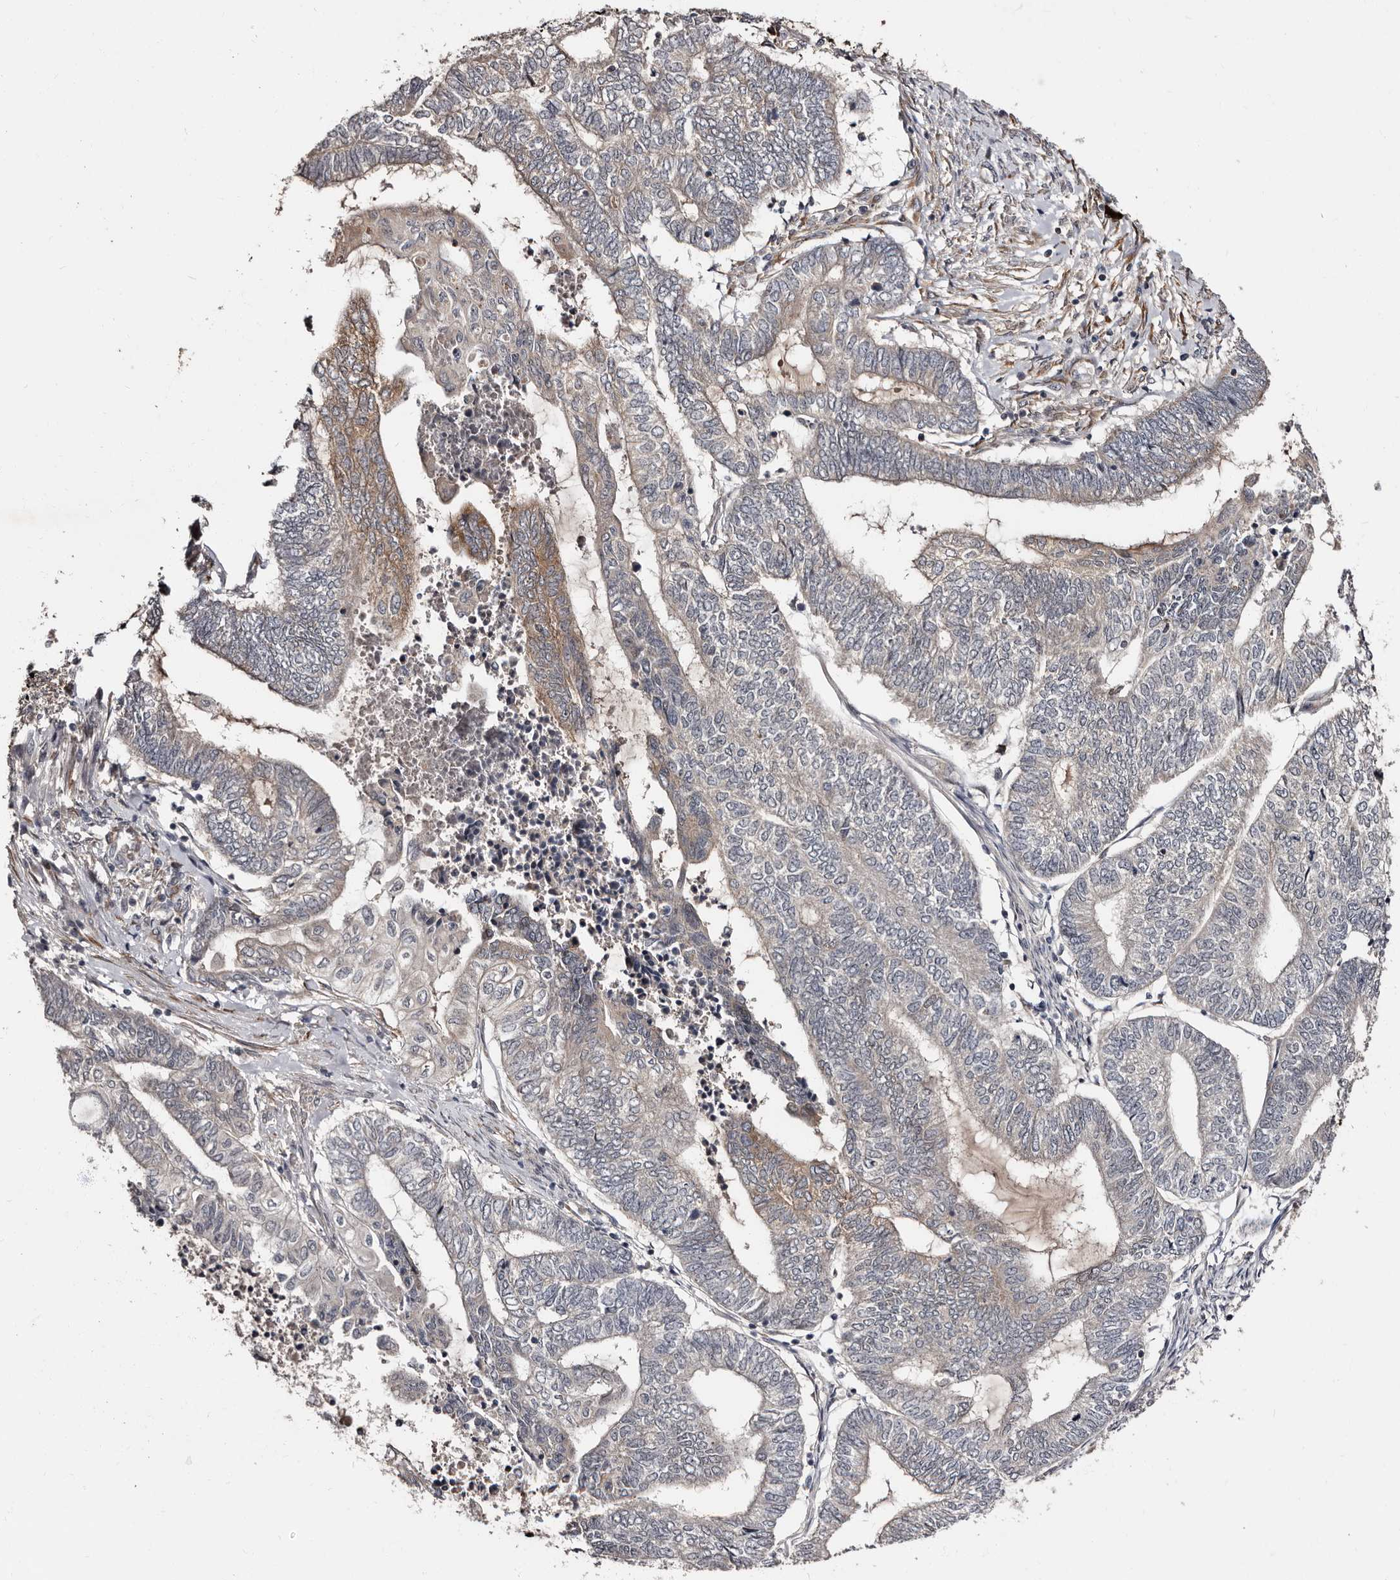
{"staining": {"intensity": "weak", "quantity": "<25%", "location": "cytoplasmic/membranous"}, "tissue": "endometrial cancer", "cell_type": "Tumor cells", "image_type": "cancer", "snomed": [{"axis": "morphology", "description": "Adenocarcinoma, NOS"}, {"axis": "topography", "description": "Uterus"}, {"axis": "topography", "description": "Endometrium"}], "caption": "Immunohistochemical staining of human adenocarcinoma (endometrial) exhibits no significant staining in tumor cells. (DAB IHC, high magnification).", "gene": "TBC1D22B", "patient": {"sex": "female", "age": 70}}